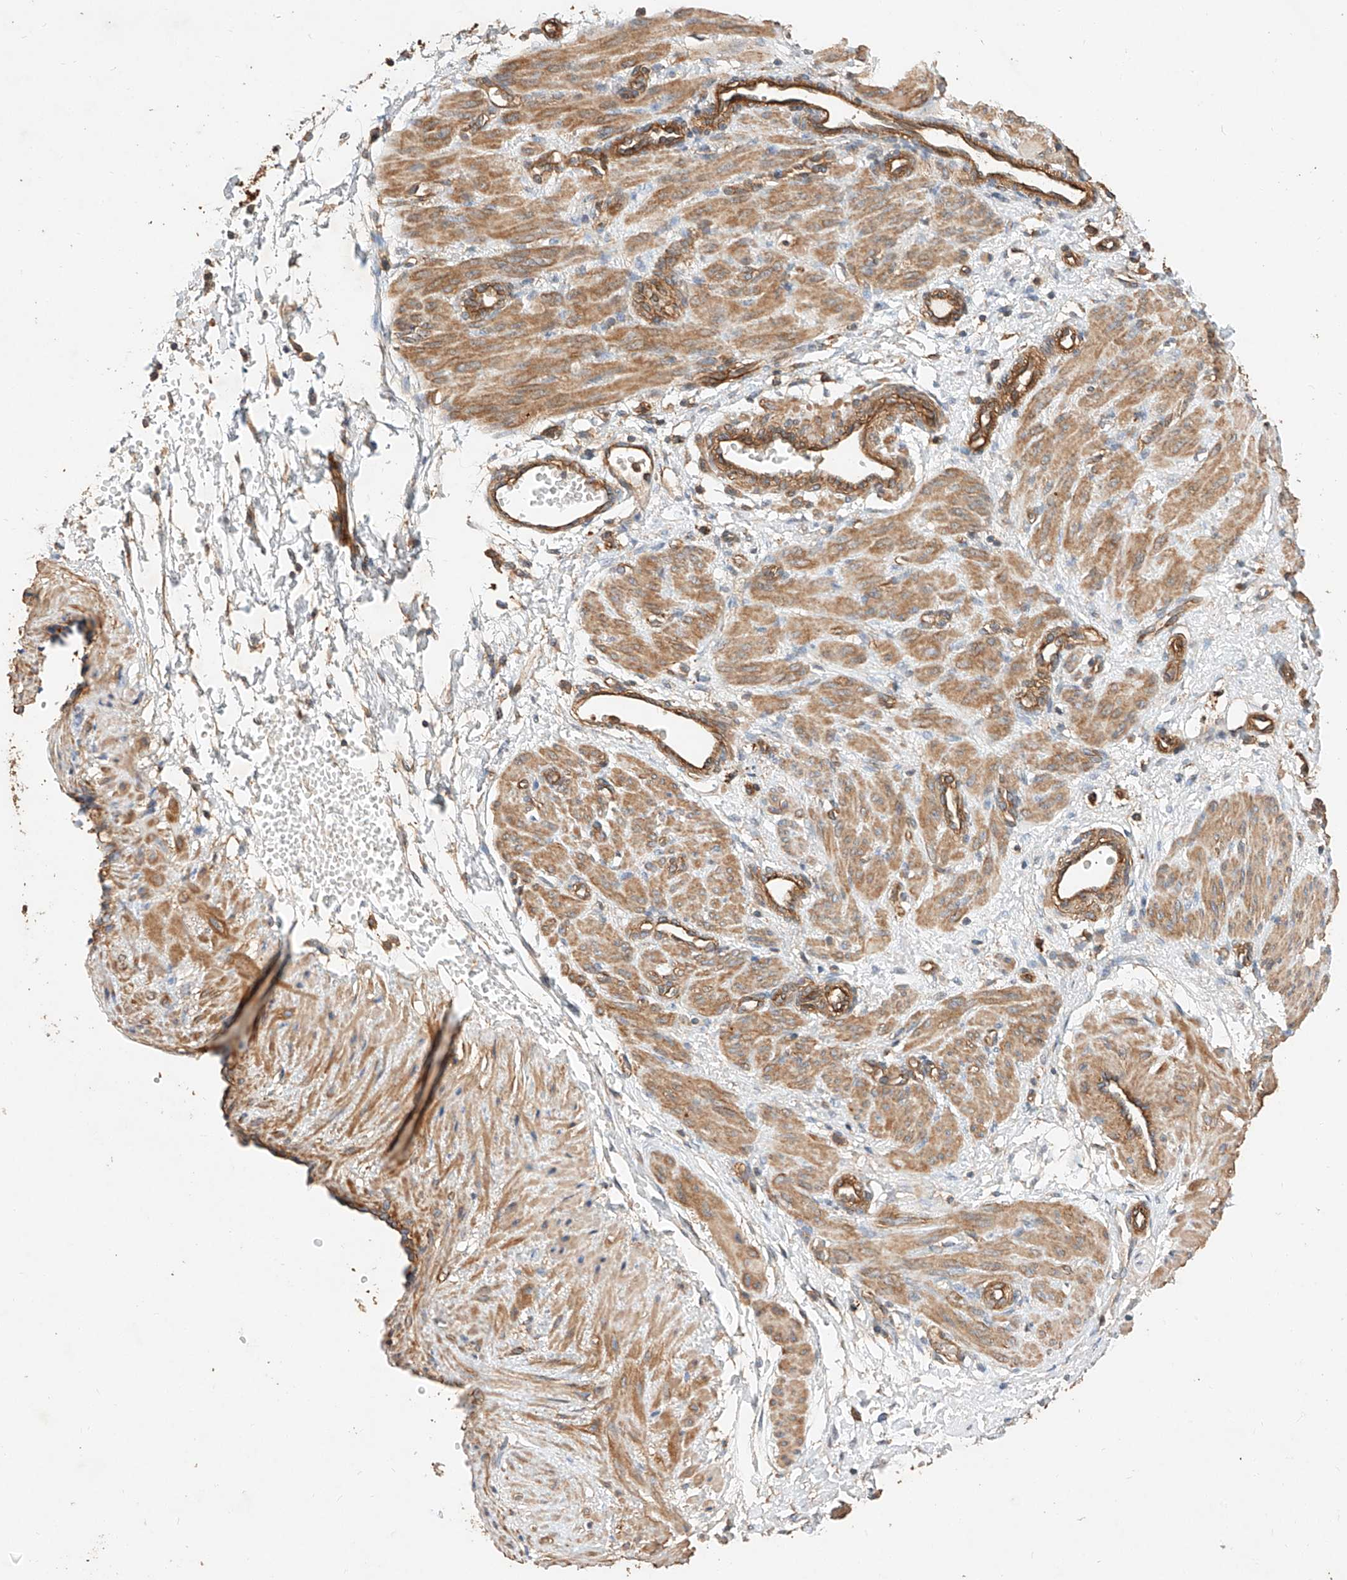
{"staining": {"intensity": "moderate", "quantity": ">75%", "location": "cytoplasmic/membranous"}, "tissue": "smooth muscle", "cell_type": "Smooth muscle cells", "image_type": "normal", "snomed": [{"axis": "morphology", "description": "Normal tissue, NOS"}, {"axis": "topography", "description": "Endometrium"}], "caption": "Benign smooth muscle displays moderate cytoplasmic/membranous staining in about >75% of smooth muscle cells, visualized by immunohistochemistry. Using DAB (brown) and hematoxylin (blue) stains, captured at high magnification using brightfield microscopy.", "gene": "GHDC", "patient": {"sex": "female", "age": 33}}